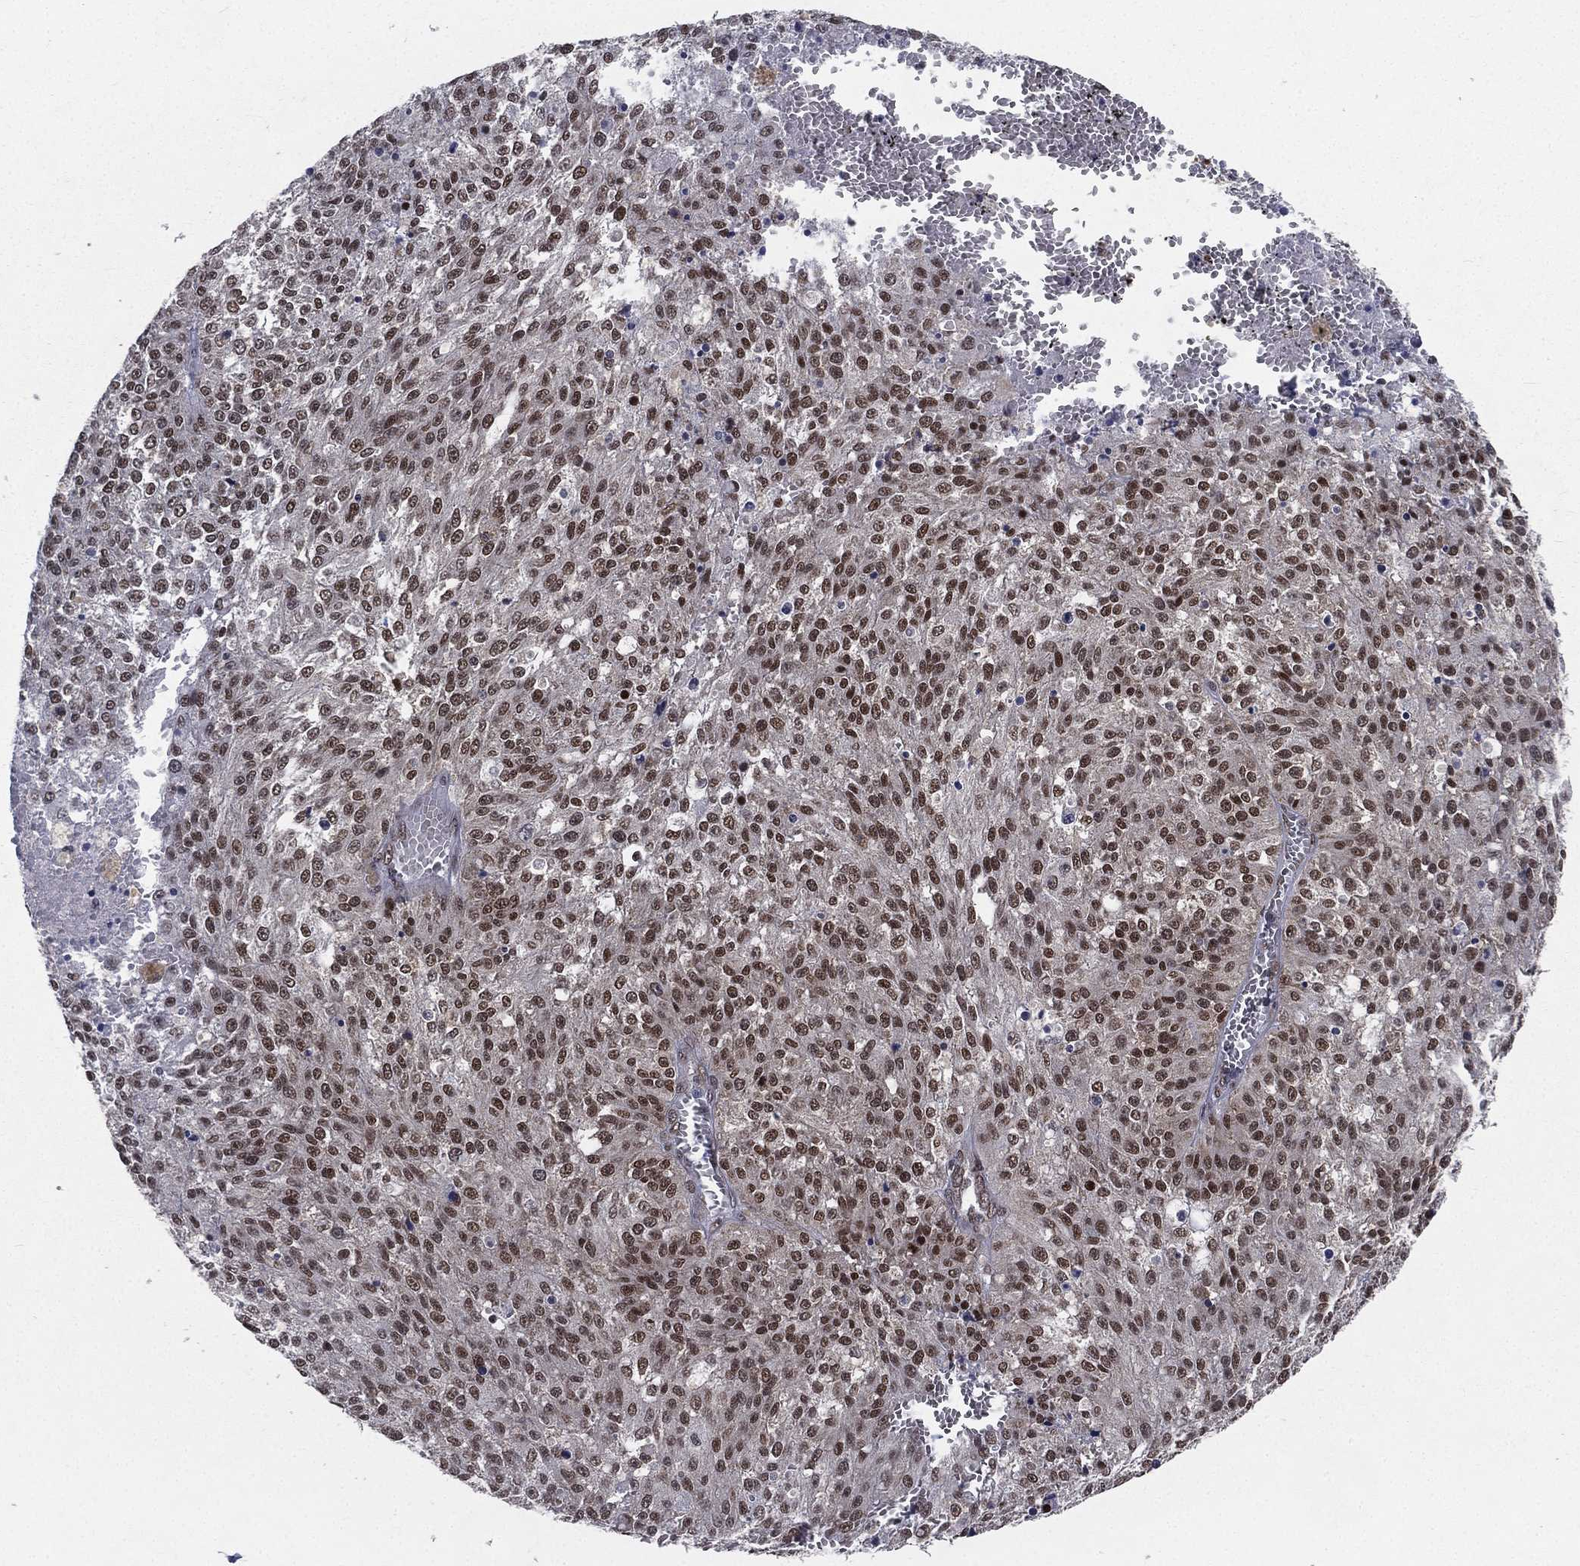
{"staining": {"intensity": "strong", "quantity": "25%-75%", "location": "nuclear"}, "tissue": "melanoma", "cell_type": "Tumor cells", "image_type": "cancer", "snomed": [{"axis": "morphology", "description": "Malignant melanoma, Metastatic site"}, {"axis": "topography", "description": "Lymph node"}], "caption": "Approximately 25%-75% of tumor cells in melanoma display strong nuclear protein expression as visualized by brown immunohistochemical staining.", "gene": "FUBP3", "patient": {"sex": "female", "age": 64}}